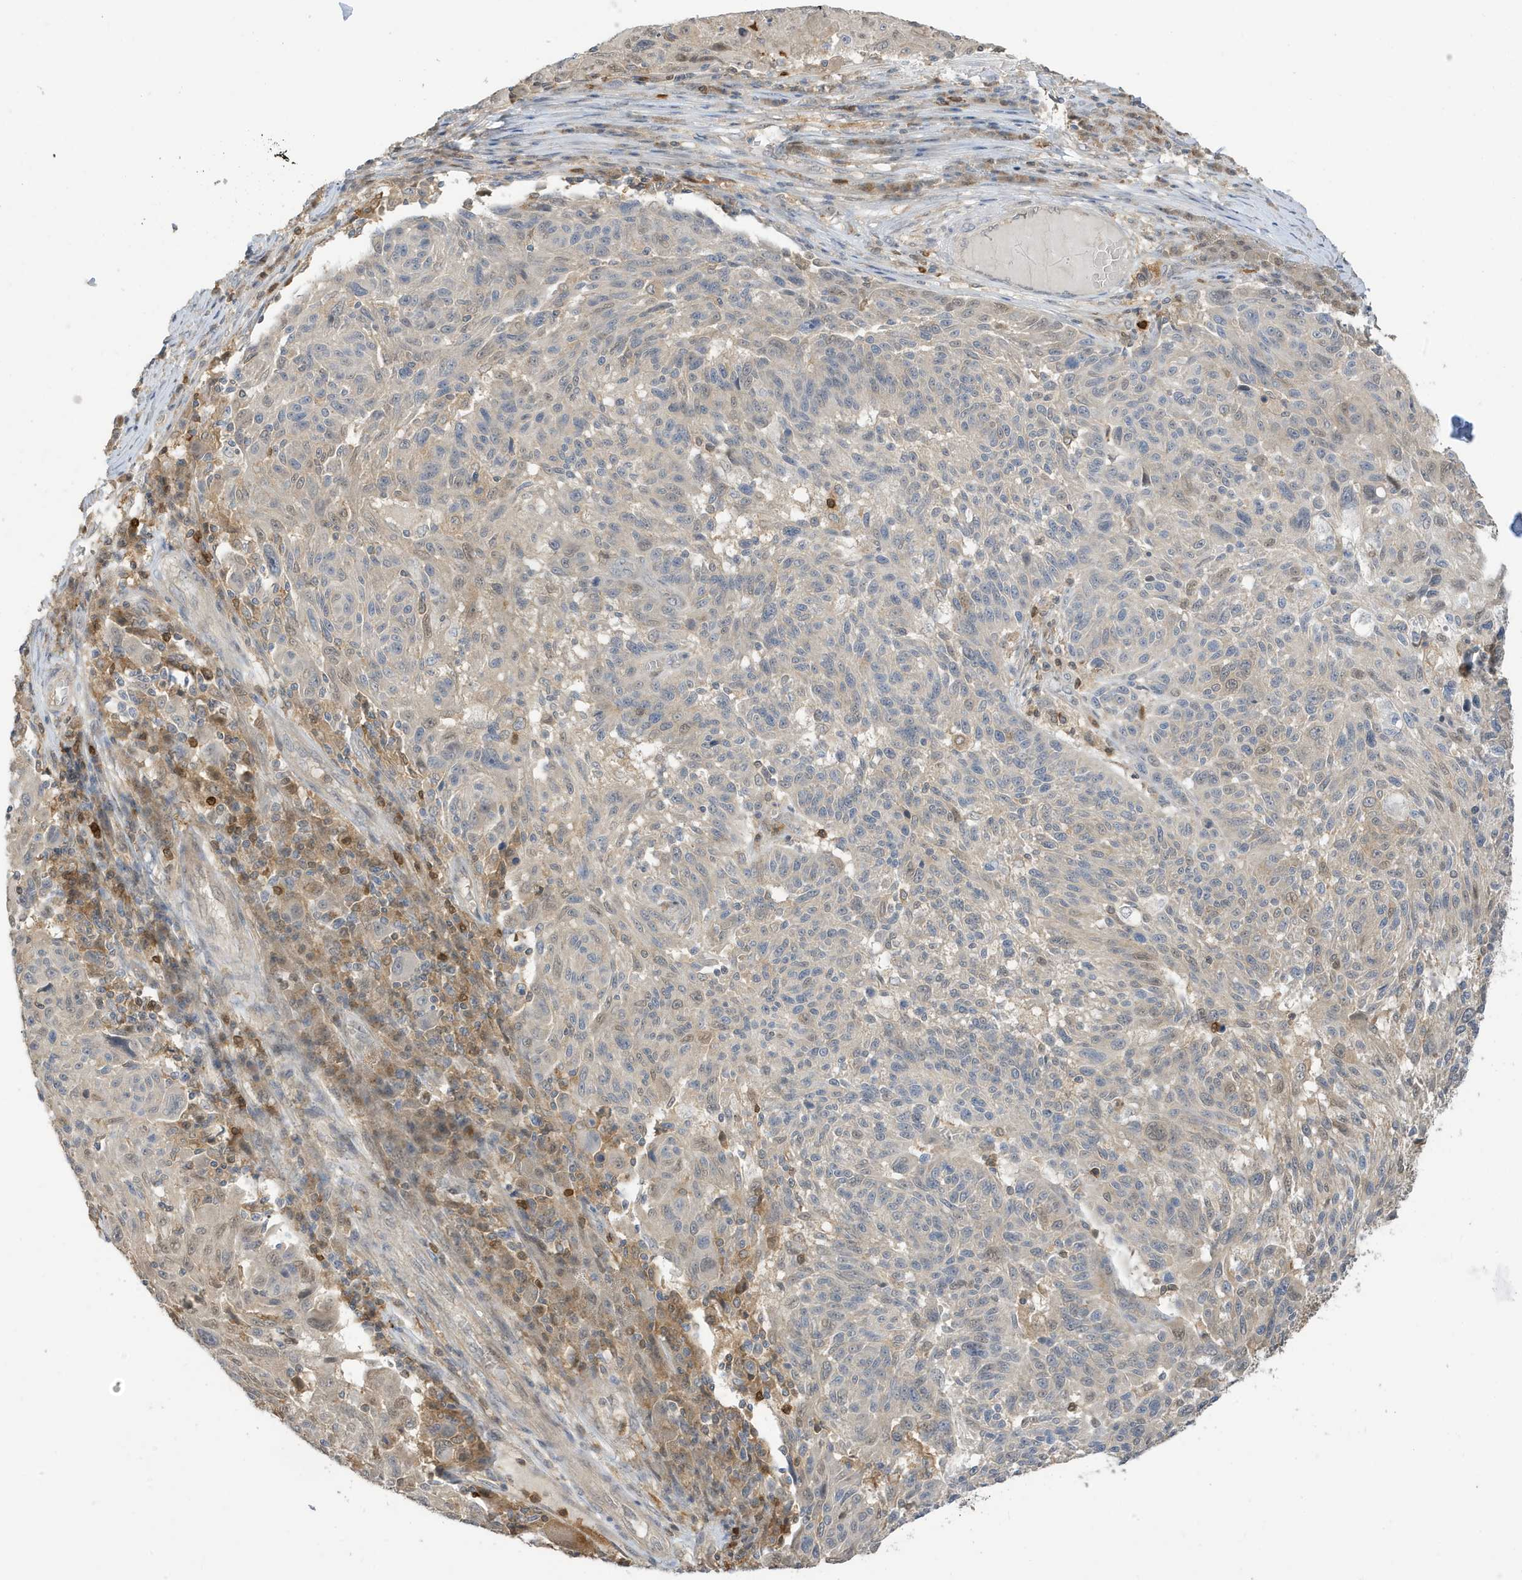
{"staining": {"intensity": "negative", "quantity": "none", "location": "none"}, "tissue": "melanoma", "cell_type": "Tumor cells", "image_type": "cancer", "snomed": [{"axis": "morphology", "description": "Malignant melanoma, NOS"}, {"axis": "topography", "description": "Skin"}], "caption": "High power microscopy micrograph of an IHC histopathology image of melanoma, revealing no significant staining in tumor cells.", "gene": "TAB3", "patient": {"sex": "male", "age": 53}}